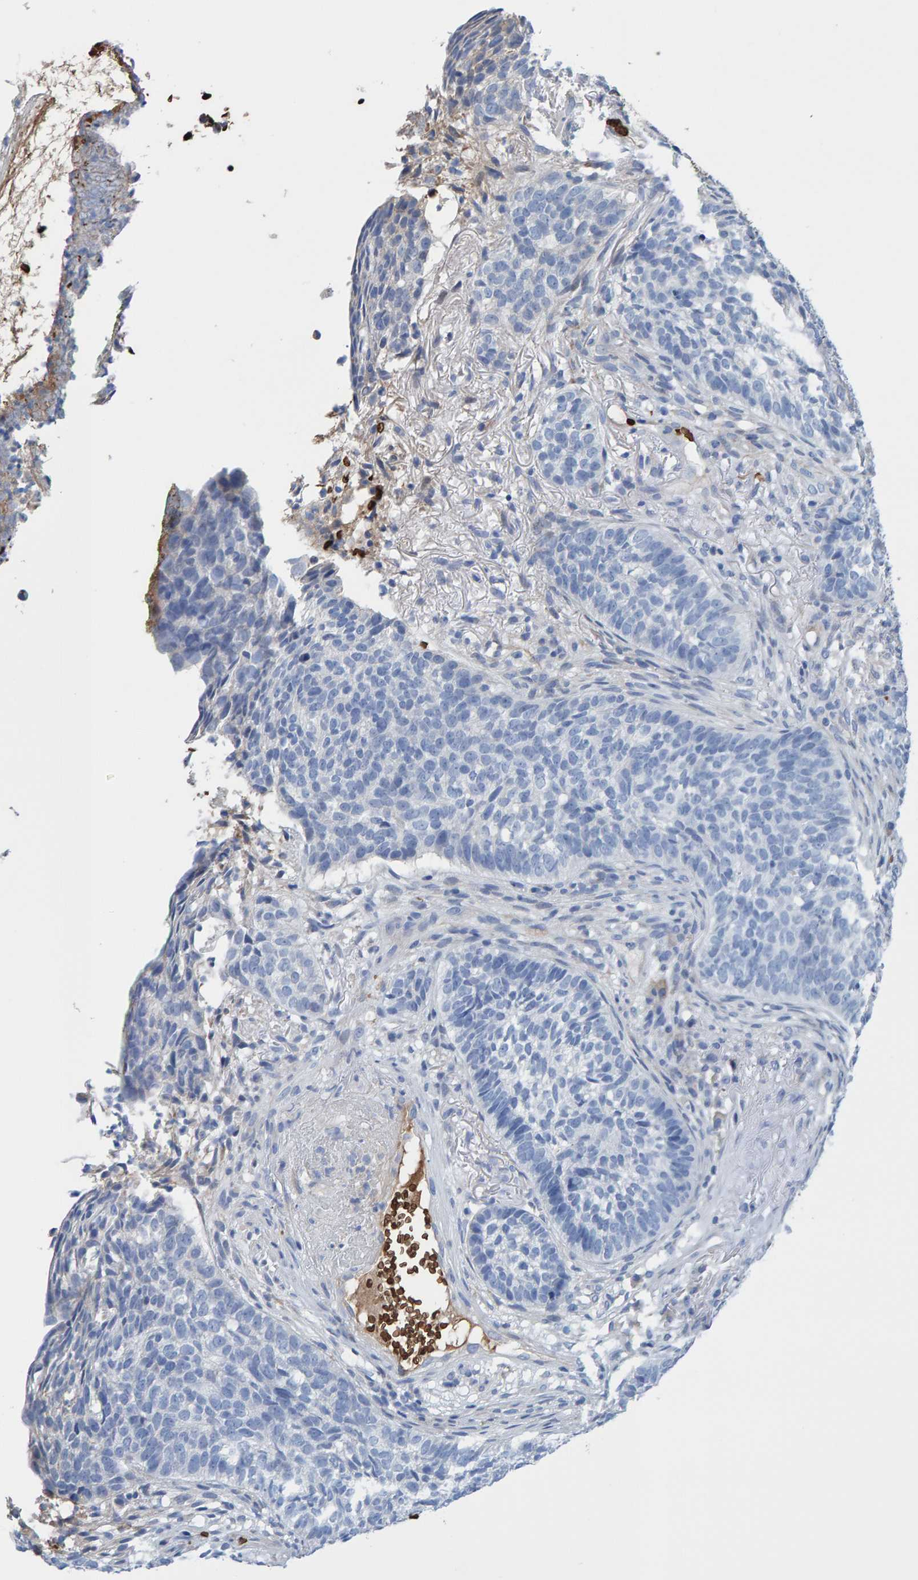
{"staining": {"intensity": "negative", "quantity": "none", "location": "none"}, "tissue": "skin cancer", "cell_type": "Tumor cells", "image_type": "cancer", "snomed": [{"axis": "morphology", "description": "Basal cell carcinoma"}, {"axis": "topography", "description": "Skin"}], "caption": "This image is of skin cancer stained with immunohistochemistry (IHC) to label a protein in brown with the nuclei are counter-stained blue. There is no positivity in tumor cells.", "gene": "VPS9D1", "patient": {"sex": "male", "age": 85}}